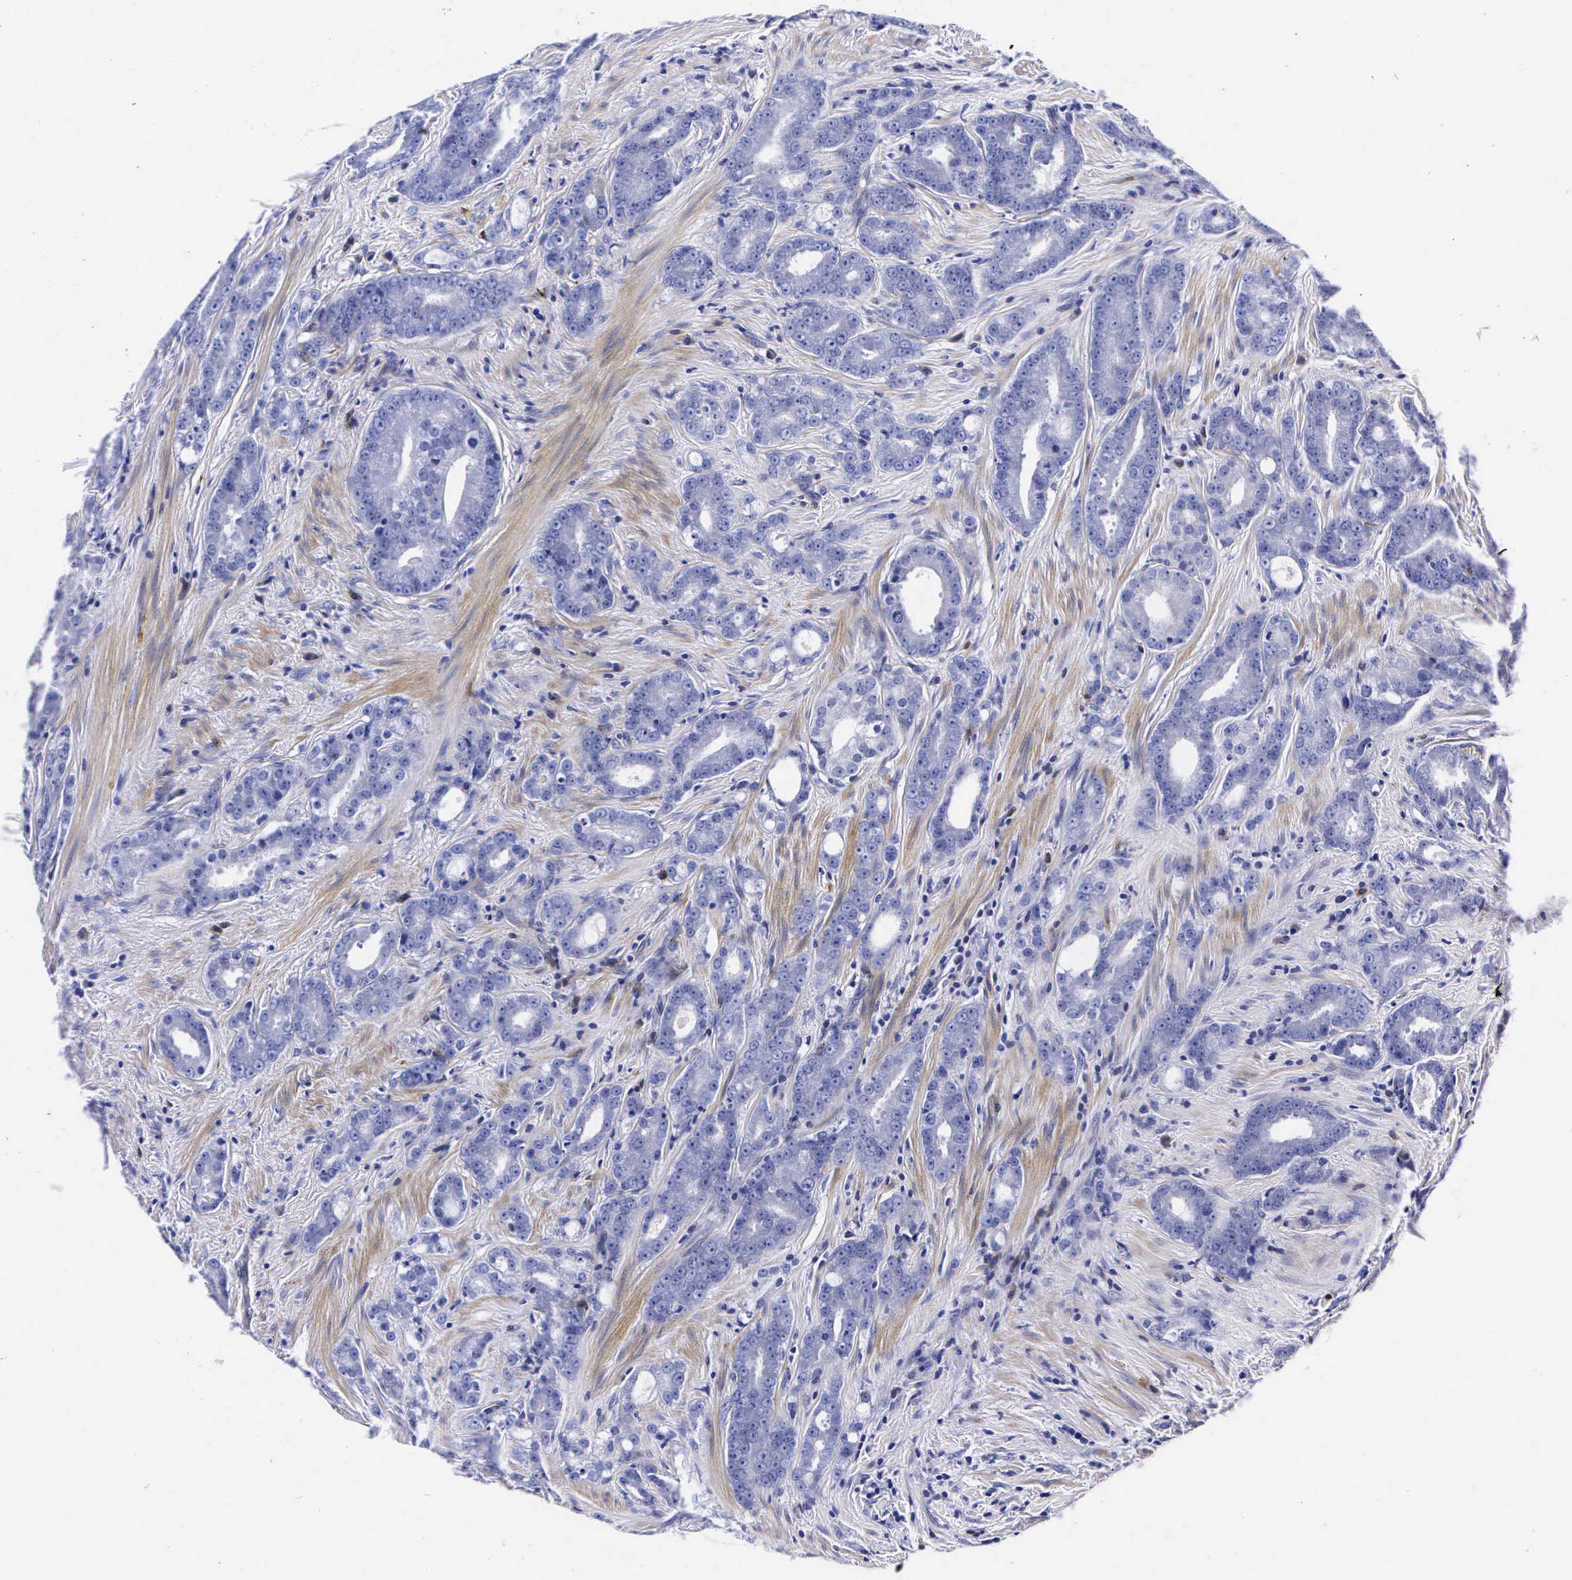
{"staining": {"intensity": "negative", "quantity": "none", "location": "none"}, "tissue": "prostate cancer", "cell_type": "Tumor cells", "image_type": "cancer", "snomed": [{"axis": "morphology", "description": "Adenocarcinoma, Medium grade"}, {"axis": "topography", "description": "Prostate"}], "caption": "This is a photomicrograph of immunohistochemistry (IHC) staining of prostate medium-grade adenocarcinoma, which shows no expression in tumor cells.", "gene": "ENO2", "patient": {"sex": "male", "age": 59}}